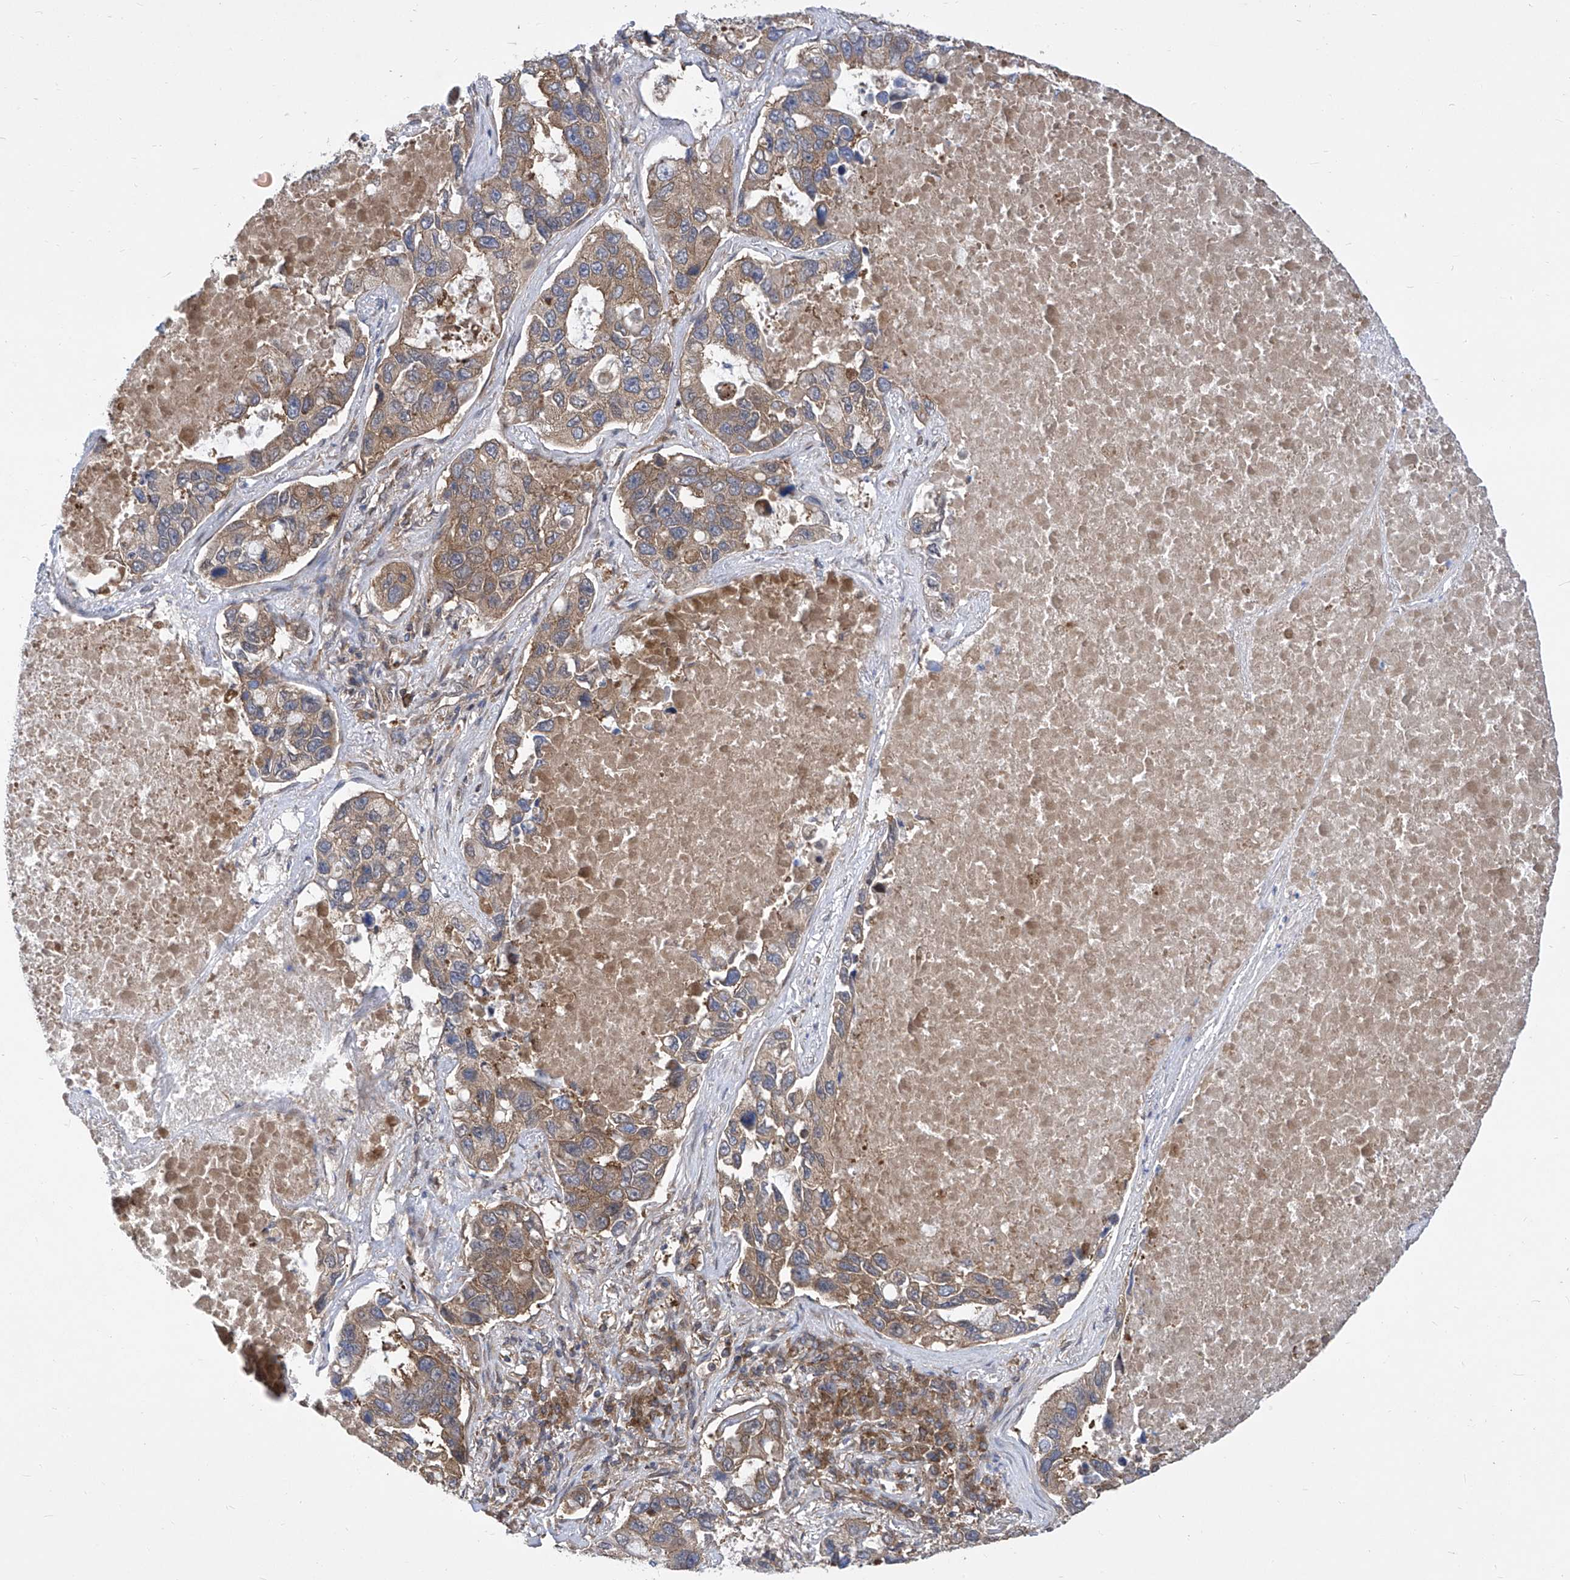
{"staining": {"intensity": "weak", "quantity": ">75%", "location": "cytoplasmic/membranous"}, "tissue": "lung cancer", "cell_type": "Tumor cells", "image_type": "cancer", "snomed": [{"axis": "morphology", "description": "Adenocarcinoma, NOS"}, {"axis": "topography", "description": "Lung"}], "caption": "Human adenocarcinoma (lung) stained with a protein marker shows weak staining in tumor cells.", "gene": "EIF3M", "patient": {"sex": "male", "age": 64}}